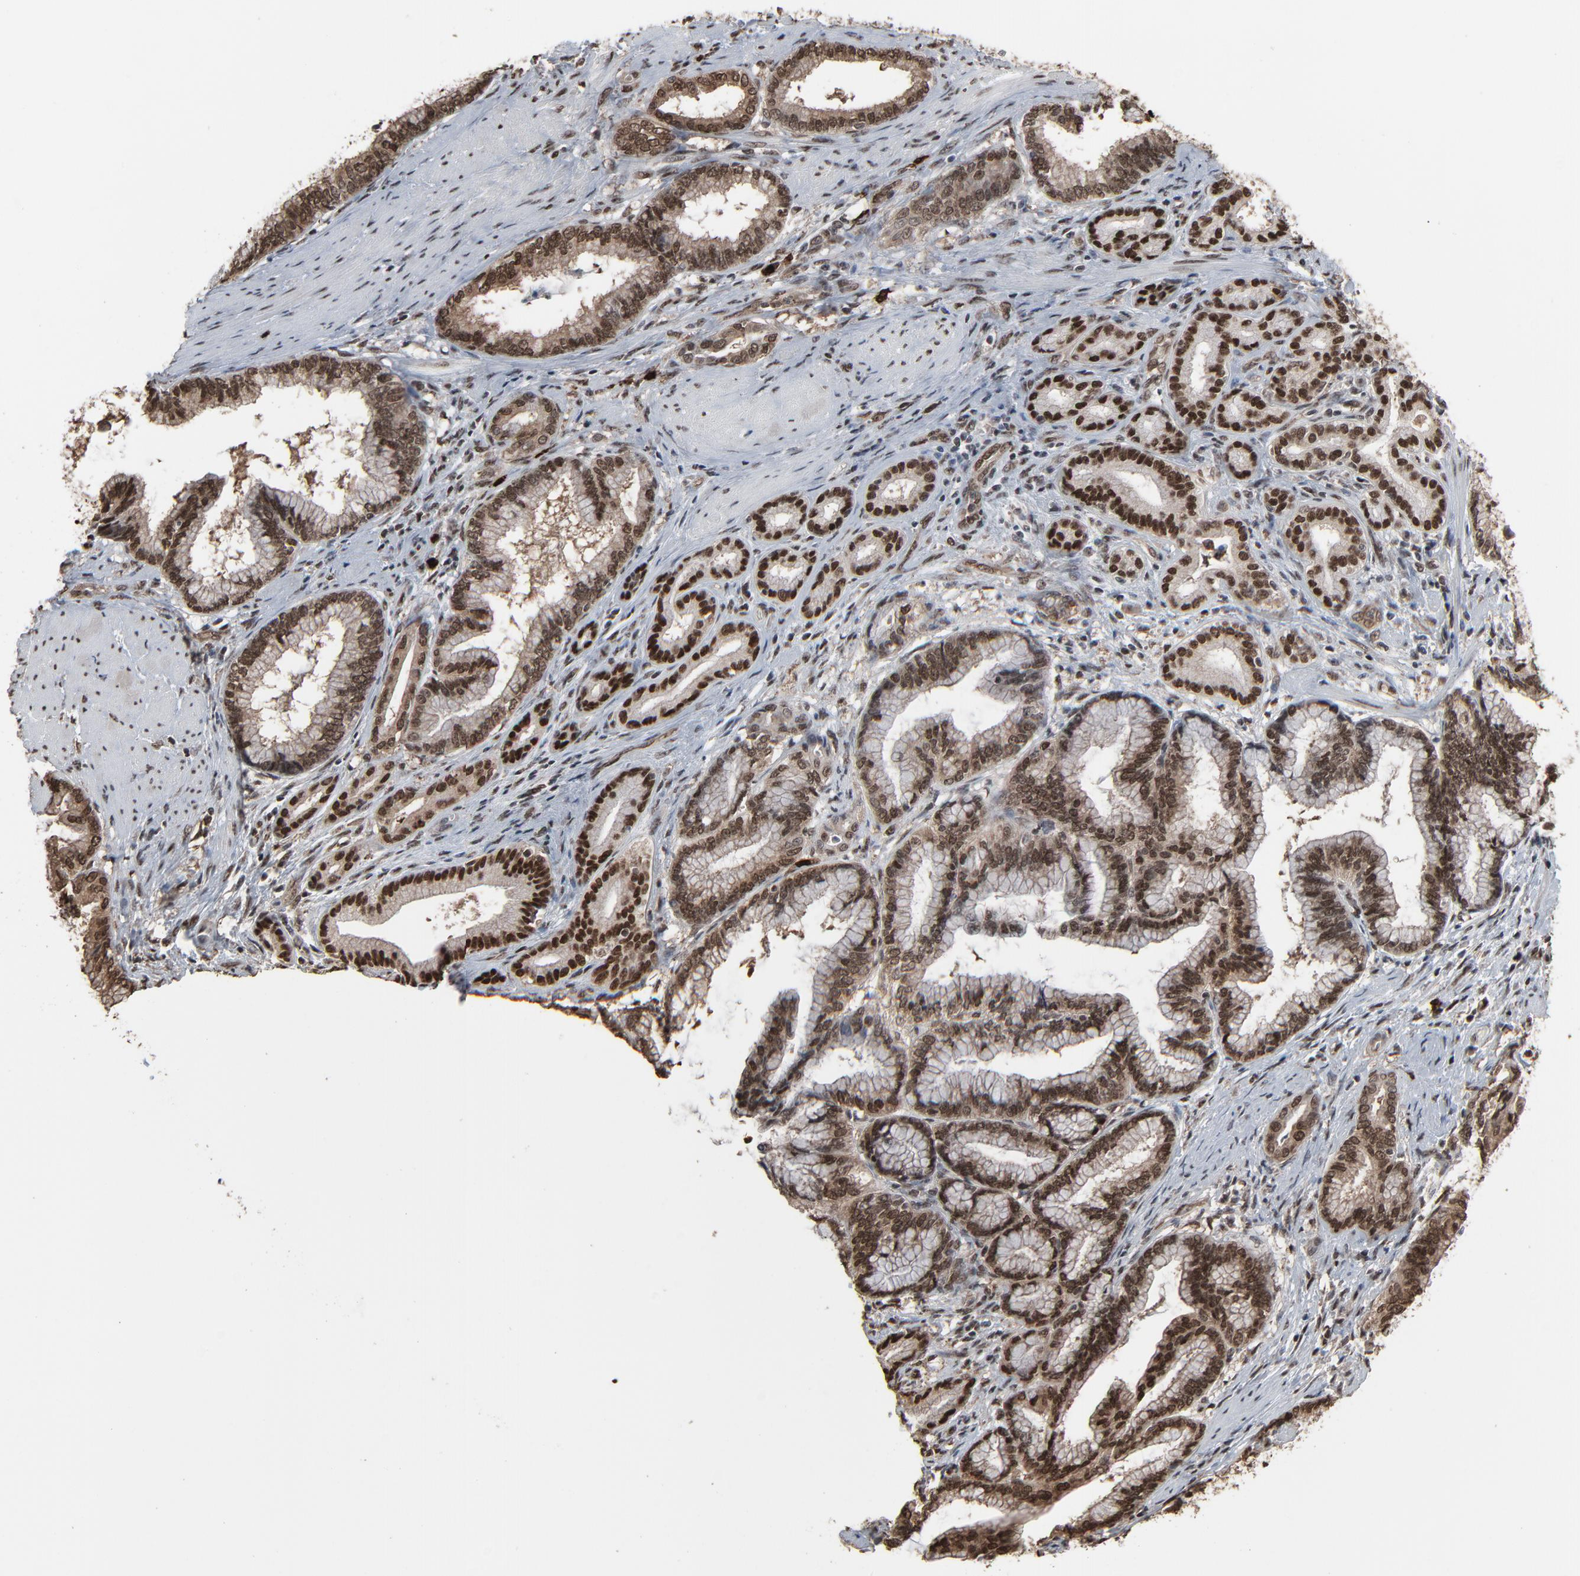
{"staining": {"intensity": "strong", "quantity": ">75%", "location": "cytoplasmic/membranous,nuclear"}, "tissue": "pancreatic cancer", "cell_type": "Tumor cells", "image_type": "cancer", "snomed": [{"axis": "morphology", "description": "Adenocarcinoma, NOS"}, {"axis": "topography", "description": "Pancreas"}], "caption": "Immunohistochemical staining of pancreatic cancer (adenocarcinoma) shows strong cytoplasmic/membranous and nuclear protein positivity in about >75% of tumor cells.", "gene": "MEIS2", "patient": {"sex": "female", "age": 64}}